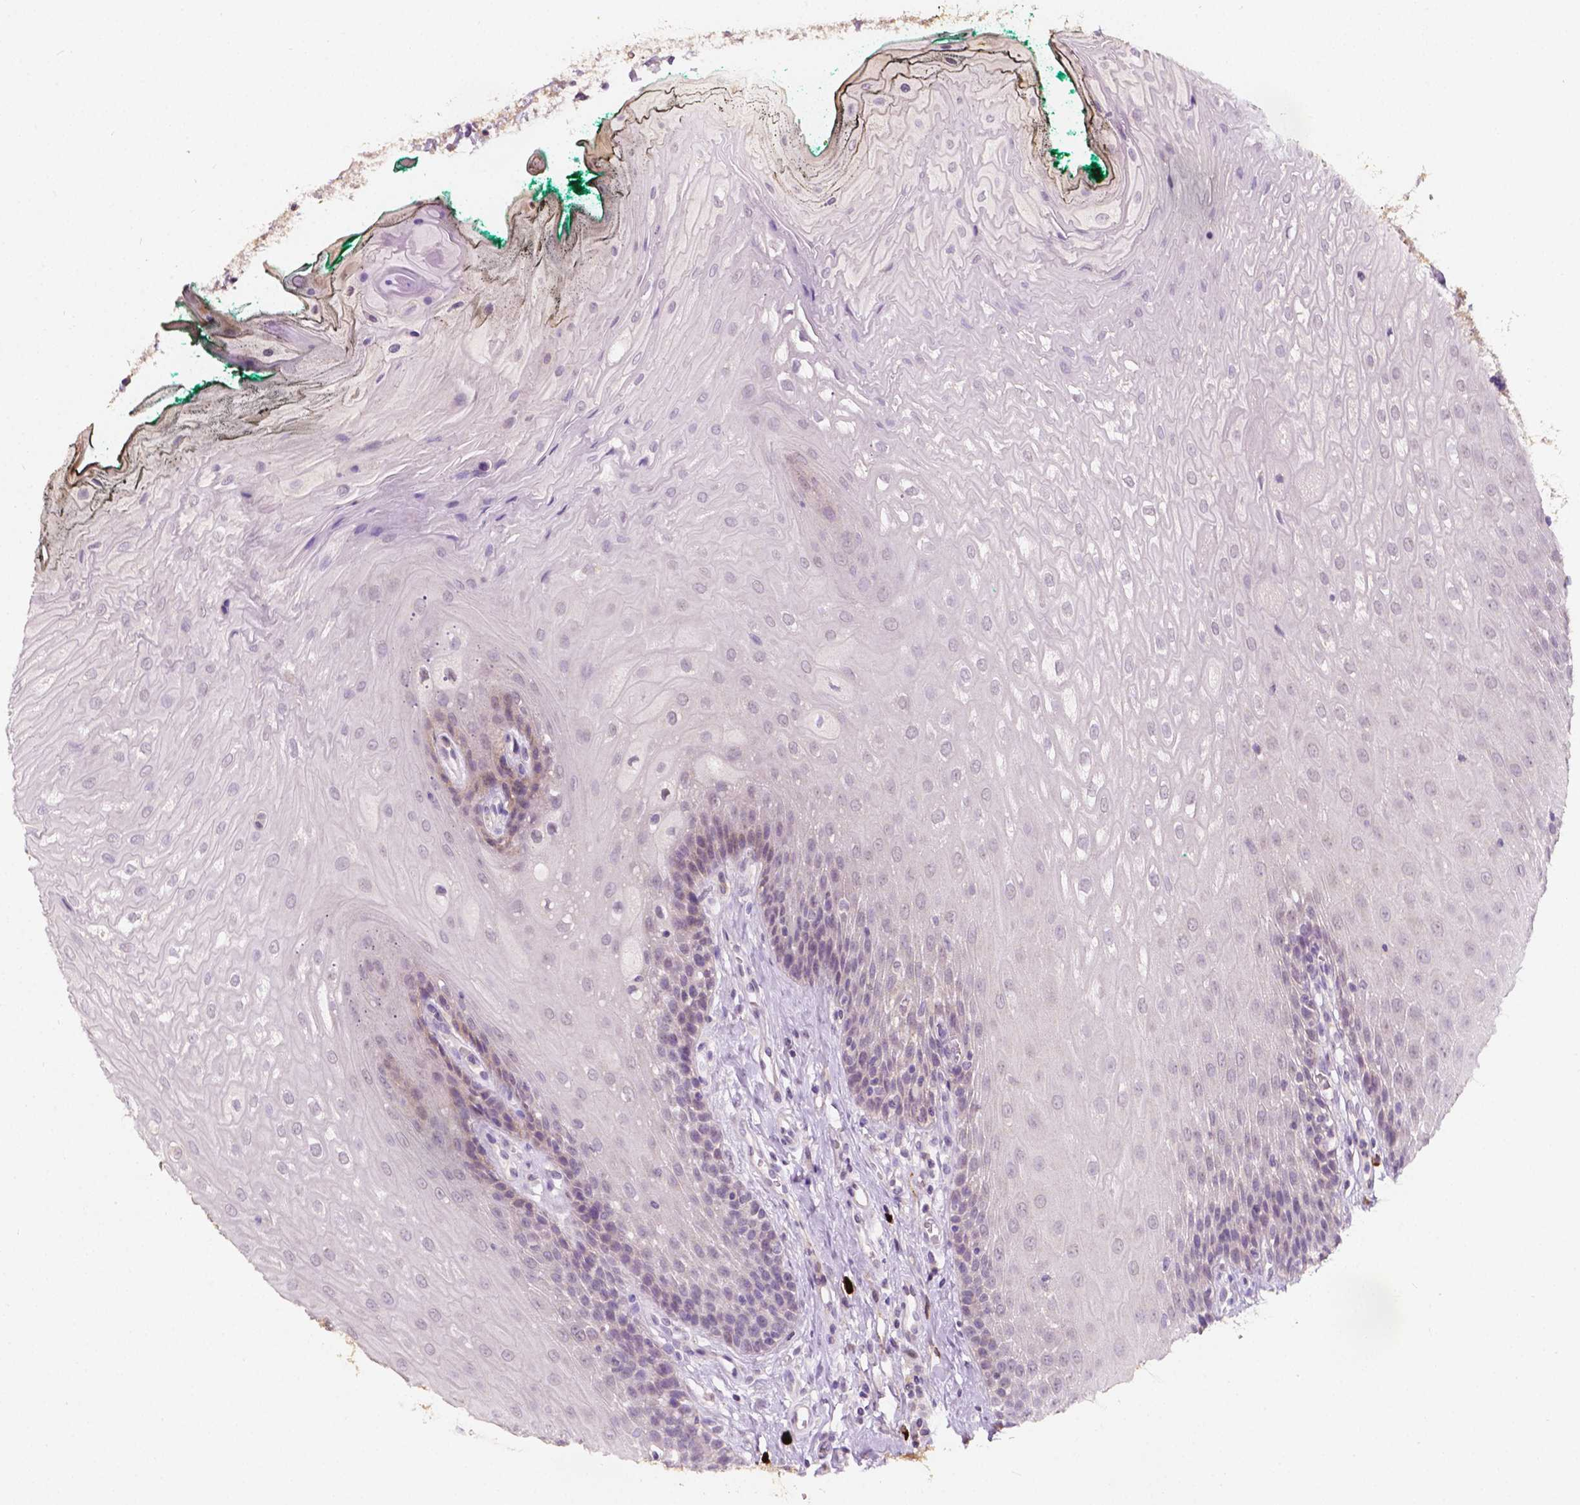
{"staining": {"intensity": "negative", "quantity": "none", "location": "none"}, "tissue": "oral mucosa", "cell_type": "Squamous epithelial cells", "image_type": "normal", "snomed": [{"axis": "morphology", "description": "Normal tissue, NOS"}, {"axis": "topography", "description": "Oral tissue"}], "caption": "Squamous epithelial cells show no significant protein staining in benign oral mucosa. (DAB (3,3'-diaminobenzidine) immunohistochemistry visualized using brightfield microscopy, high magnification).", "gene": "SIRT2", "patient": {"sex": "female", "age": 68}}